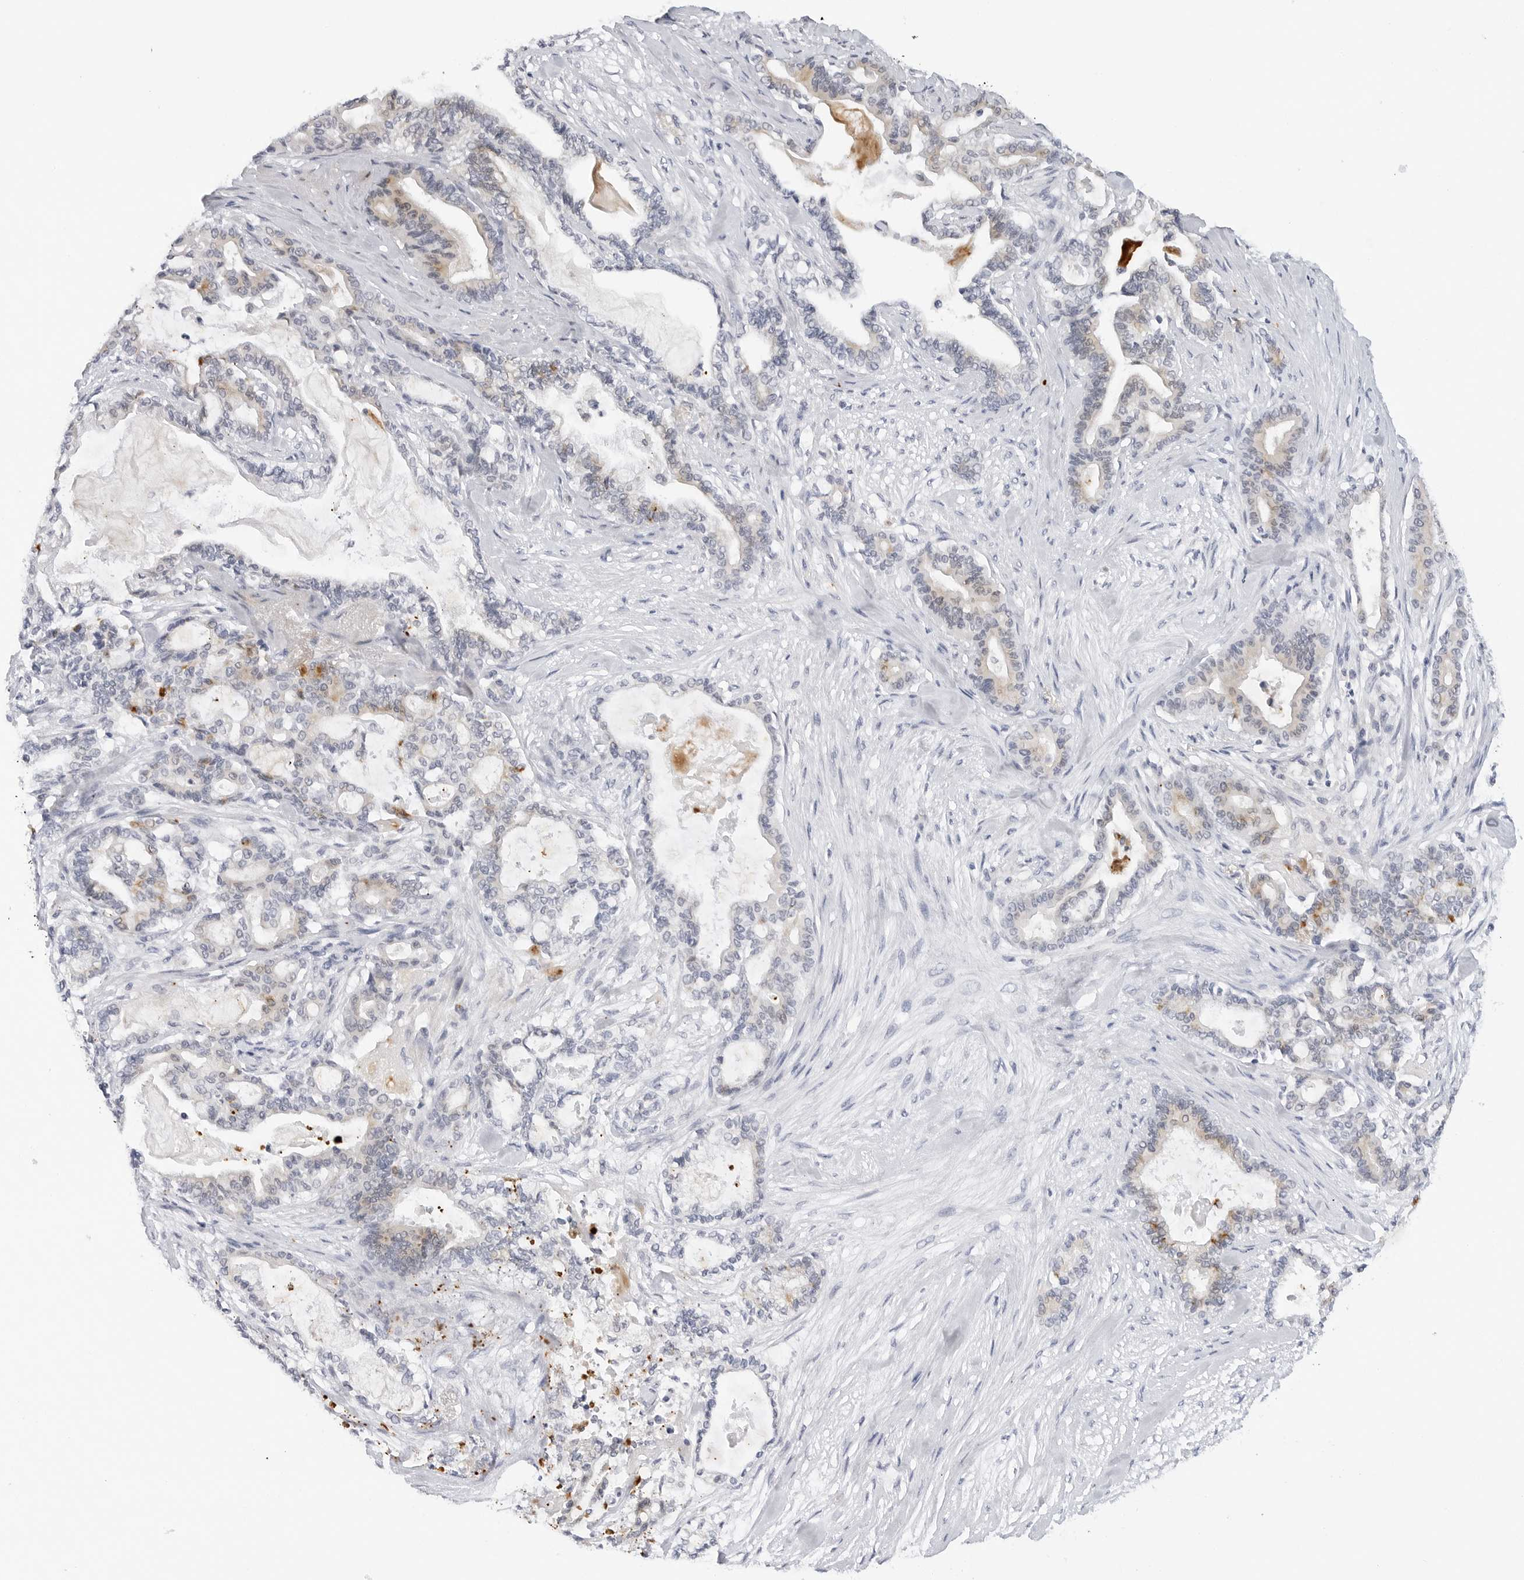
{"staining": {"intensity": "weak", "quantity": "<25%", "location": "cytoplasmic/membranous"}, "tissue": "pancreatic cancer", "cell_type": "Tumor cells", "image_type": "cancer", "snomed": [{"axis": "morphology", "description": "Adenocarcinoma, NOS"}, {"axis": "topography", "description": "Pancreas"}], "caption": "High power microscopy photomicrograph of an immunohistochemistry (IHC) histopathology image of pancreatic adenocarcinoma, revealing no significant staining in tumor cells.", "gene": "MAP2K5", "patient": {"sex": "male", "age": 63}}